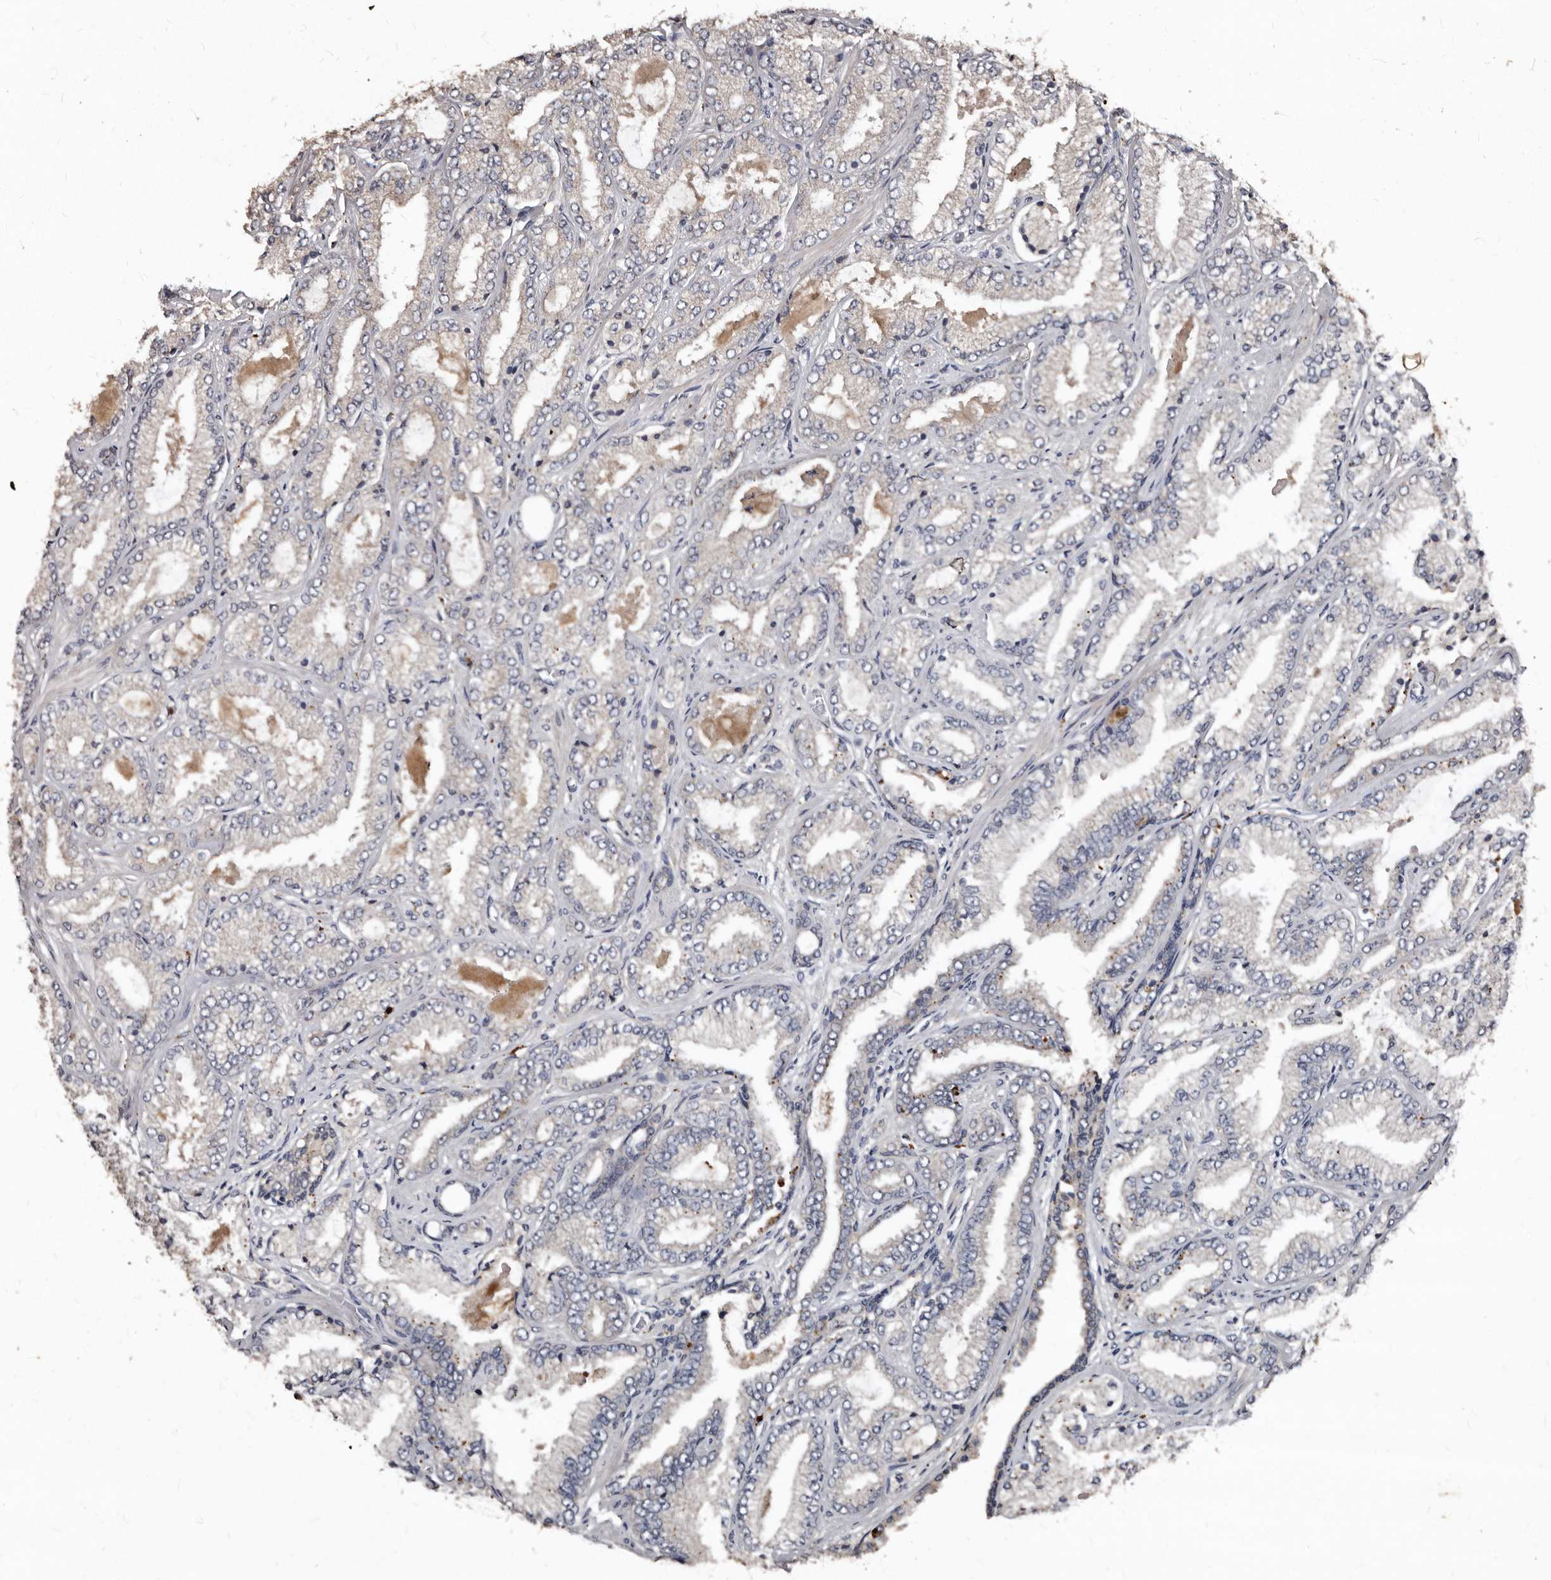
{"staining": {"intensity": "weak", "quantity": "25%-75%", "location": "cytoplasmic/membranous"}, "tissue": "prostate cancer", "cell_type": "Tumor cells", "image_type": "cancer", "snomed": [{"axis": "morphology", "description": "Adenocarcinoma, High grade"}, {"axis": "topography", "description": "Prostate"}], "caption": "Immunohistochemistry (IHC) micrograph of adenocarcinoma (high-grade) (prostate) stained for a protein (brown), which exhibits low levels of weak cytoplasmic/membranous positivity in approximately 25%-75% of tumor cells.", "gene": "PMVK", "patient": {"sex": "male", "age": 71}}